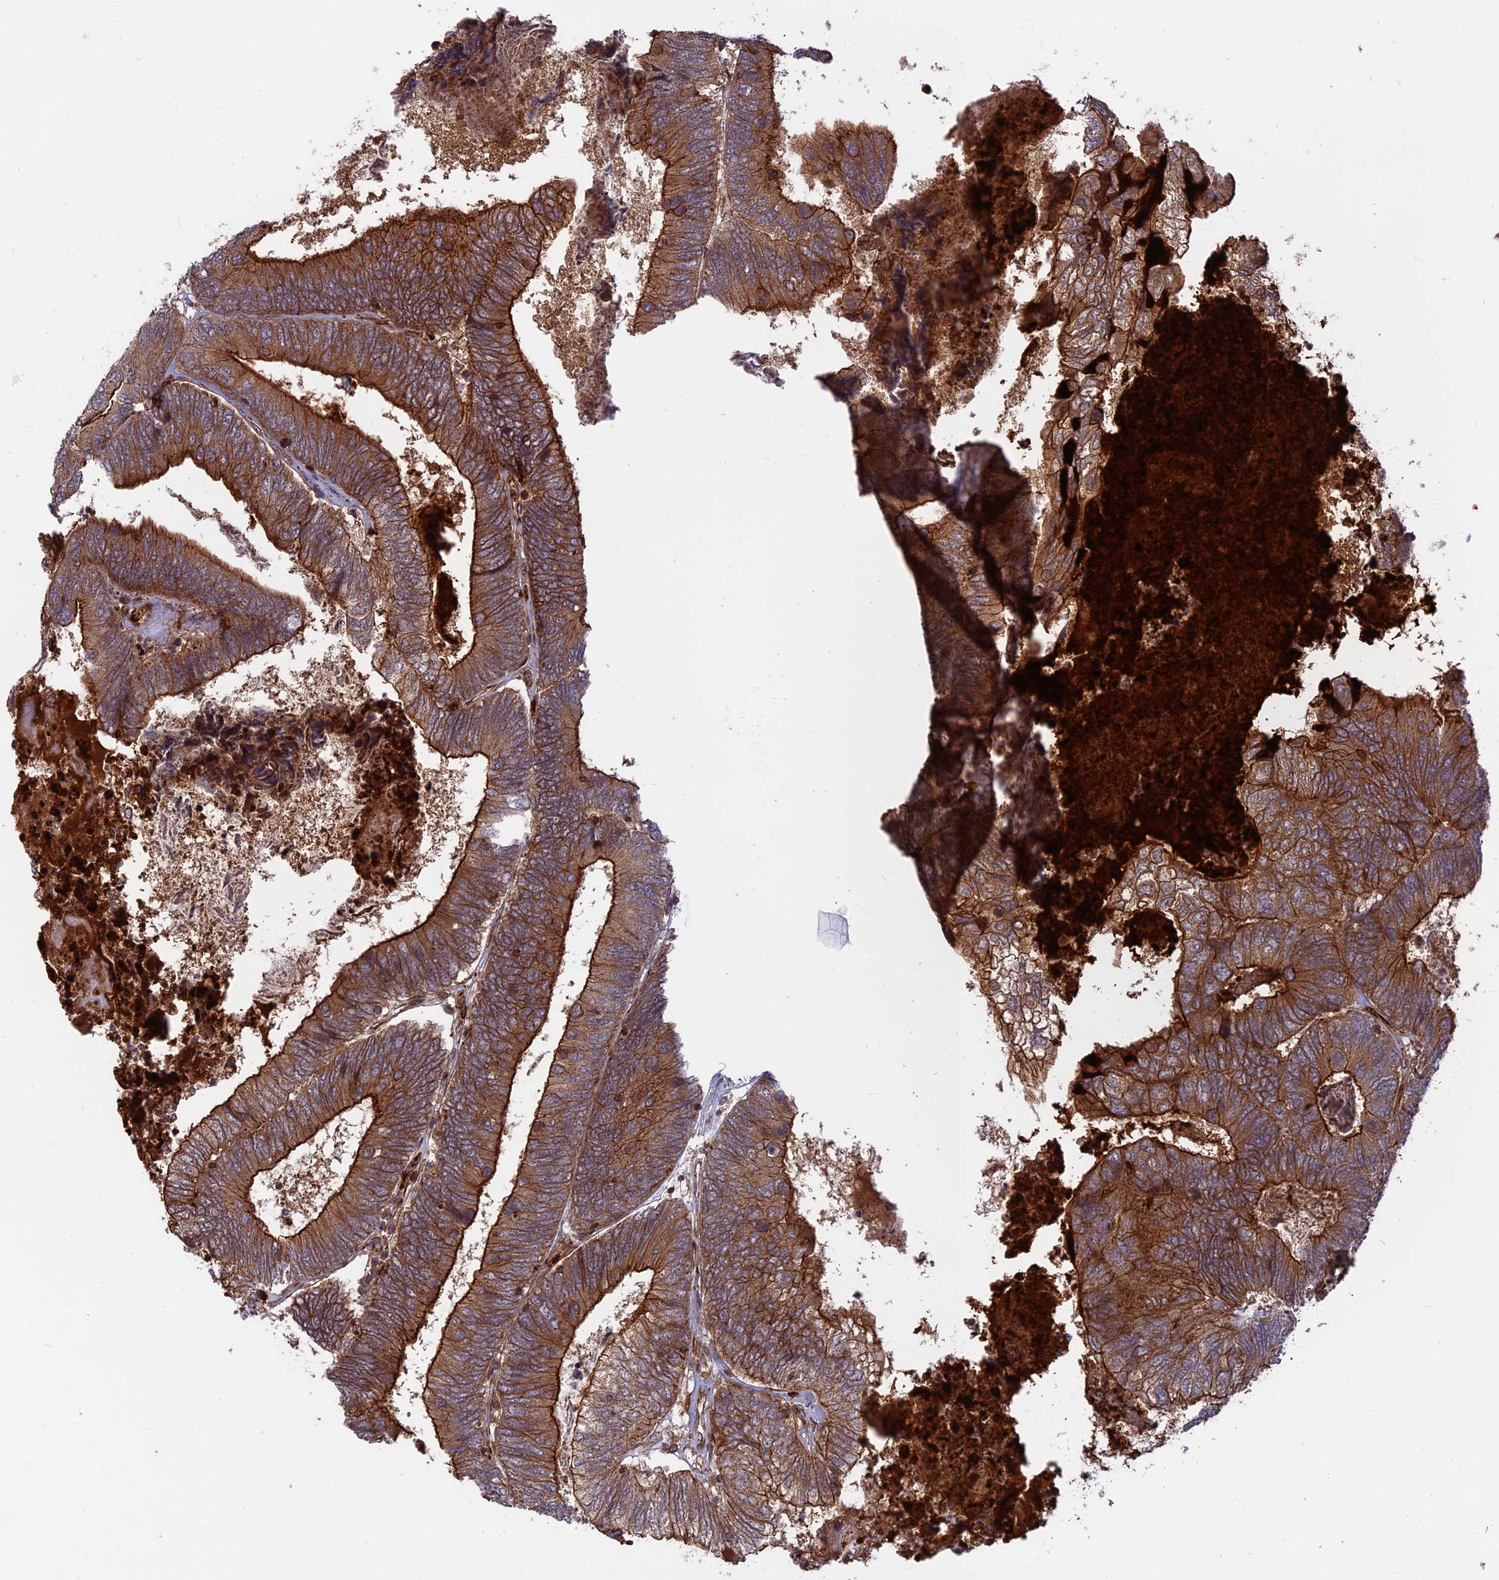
{"staining": {"intensity": "strong", "quantity": ">75%", "location": "cytoplasmic/membranous"}, "tissue": "colorectal cancer", "cell_type": "Tumor cells", "image_type": "cancer", "snomed": [{"axis": "morphology", "description": "Adenocarcinoma, NOS"}, {"axis": "topography", "description": "Colon"}], "caption": "DAB (3,3'-diaminobenzidine) immunohistochemical staining of colorectal adenocarcinoma reveals strong cytoplasmic/membranous protein expression in approximately >75% of tumor cells.", "gene": "PHLDB3", "patient": {"sex": "female", "age": 67}}